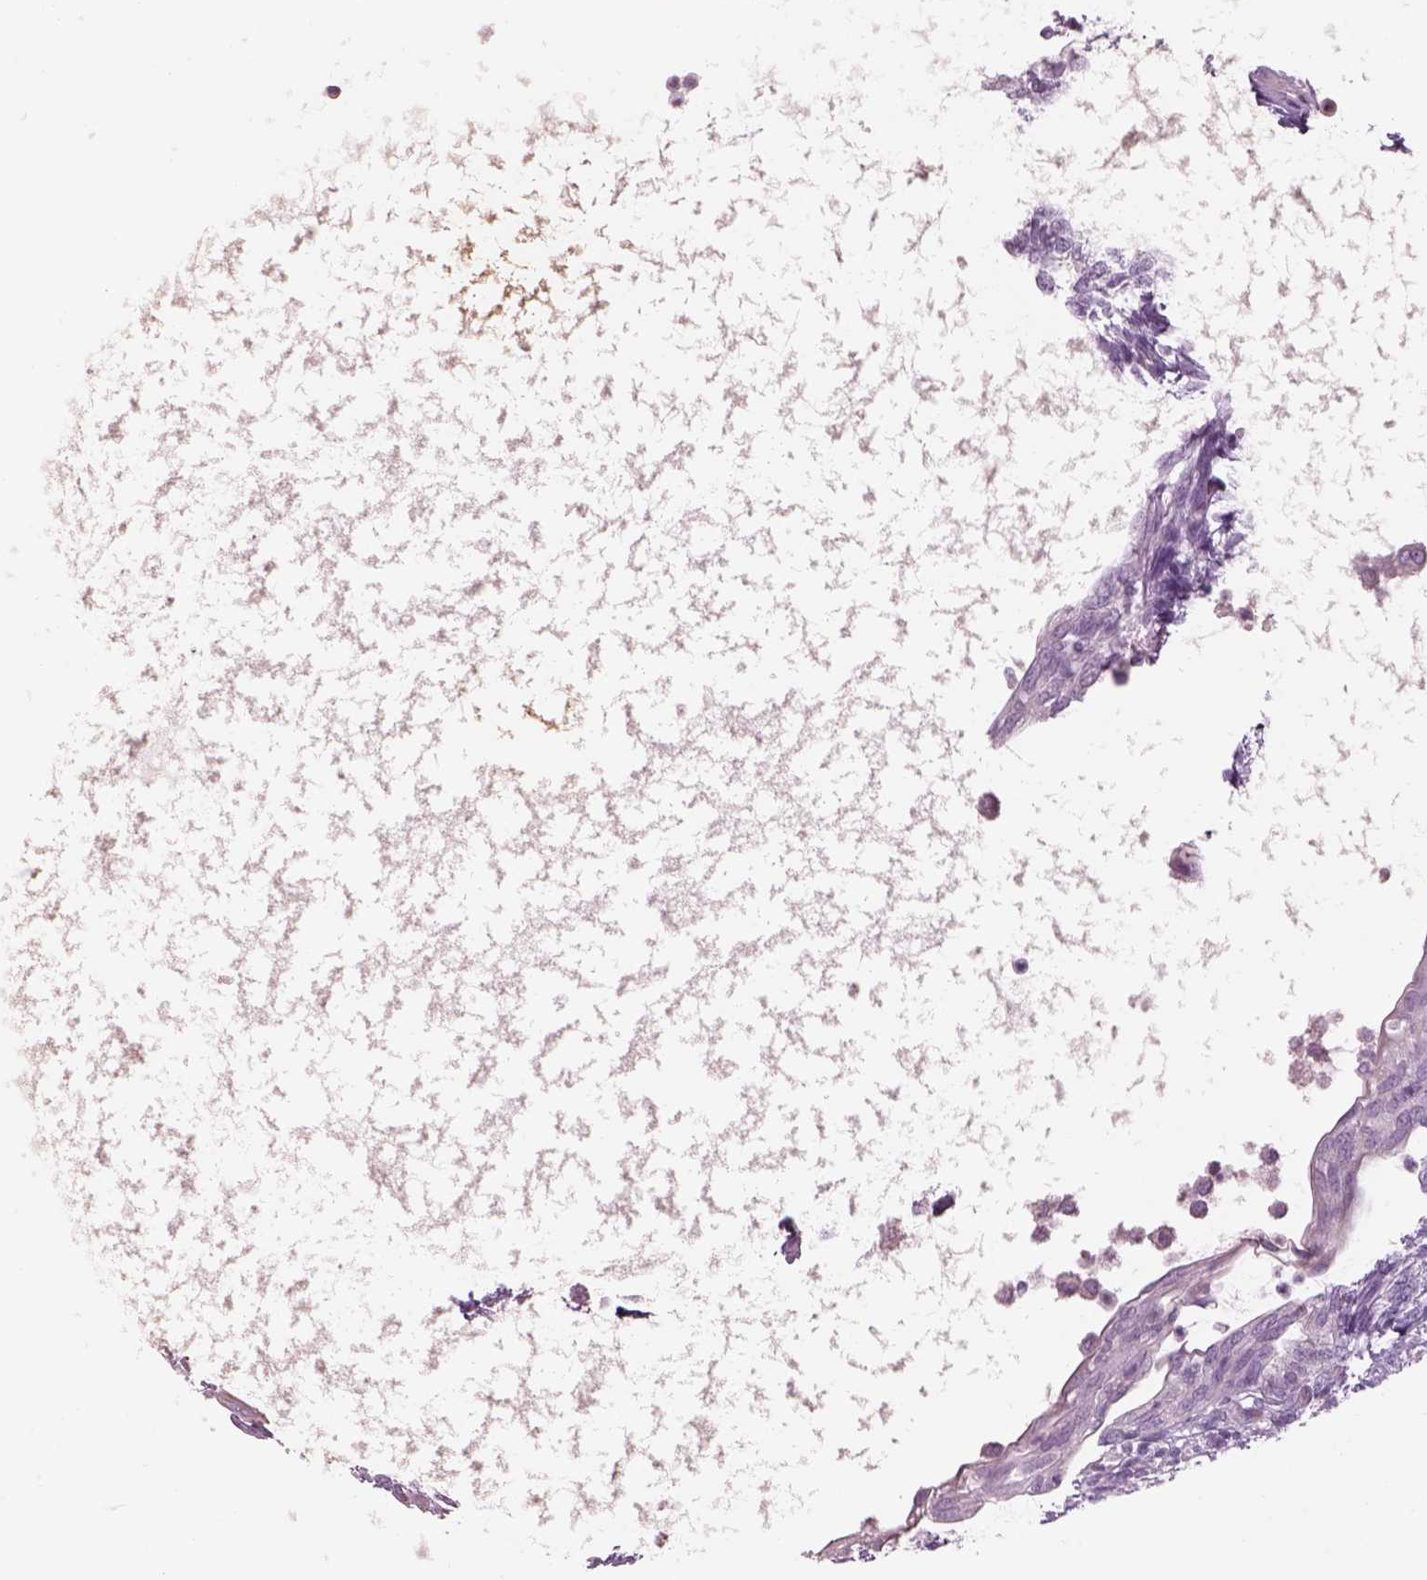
{"staining": {"intensity": "negative", "quantity": "none", "location": "none"}, "tissue": "testis cancer", "cell_type": "Tumor cells", "image_type": "cancer", "snomed": [{"axis": "morphology", "description": "Carcinoma, Embryonal, NOS"}, {"axis": "topography", "description": "Testis"}], "caption": "Immunohistochemical staining of human testis cancer exhibits no significant expression in tumor cells.", "gene": "GAS2L2", "patient": {"sex": "male", "age": 26}}